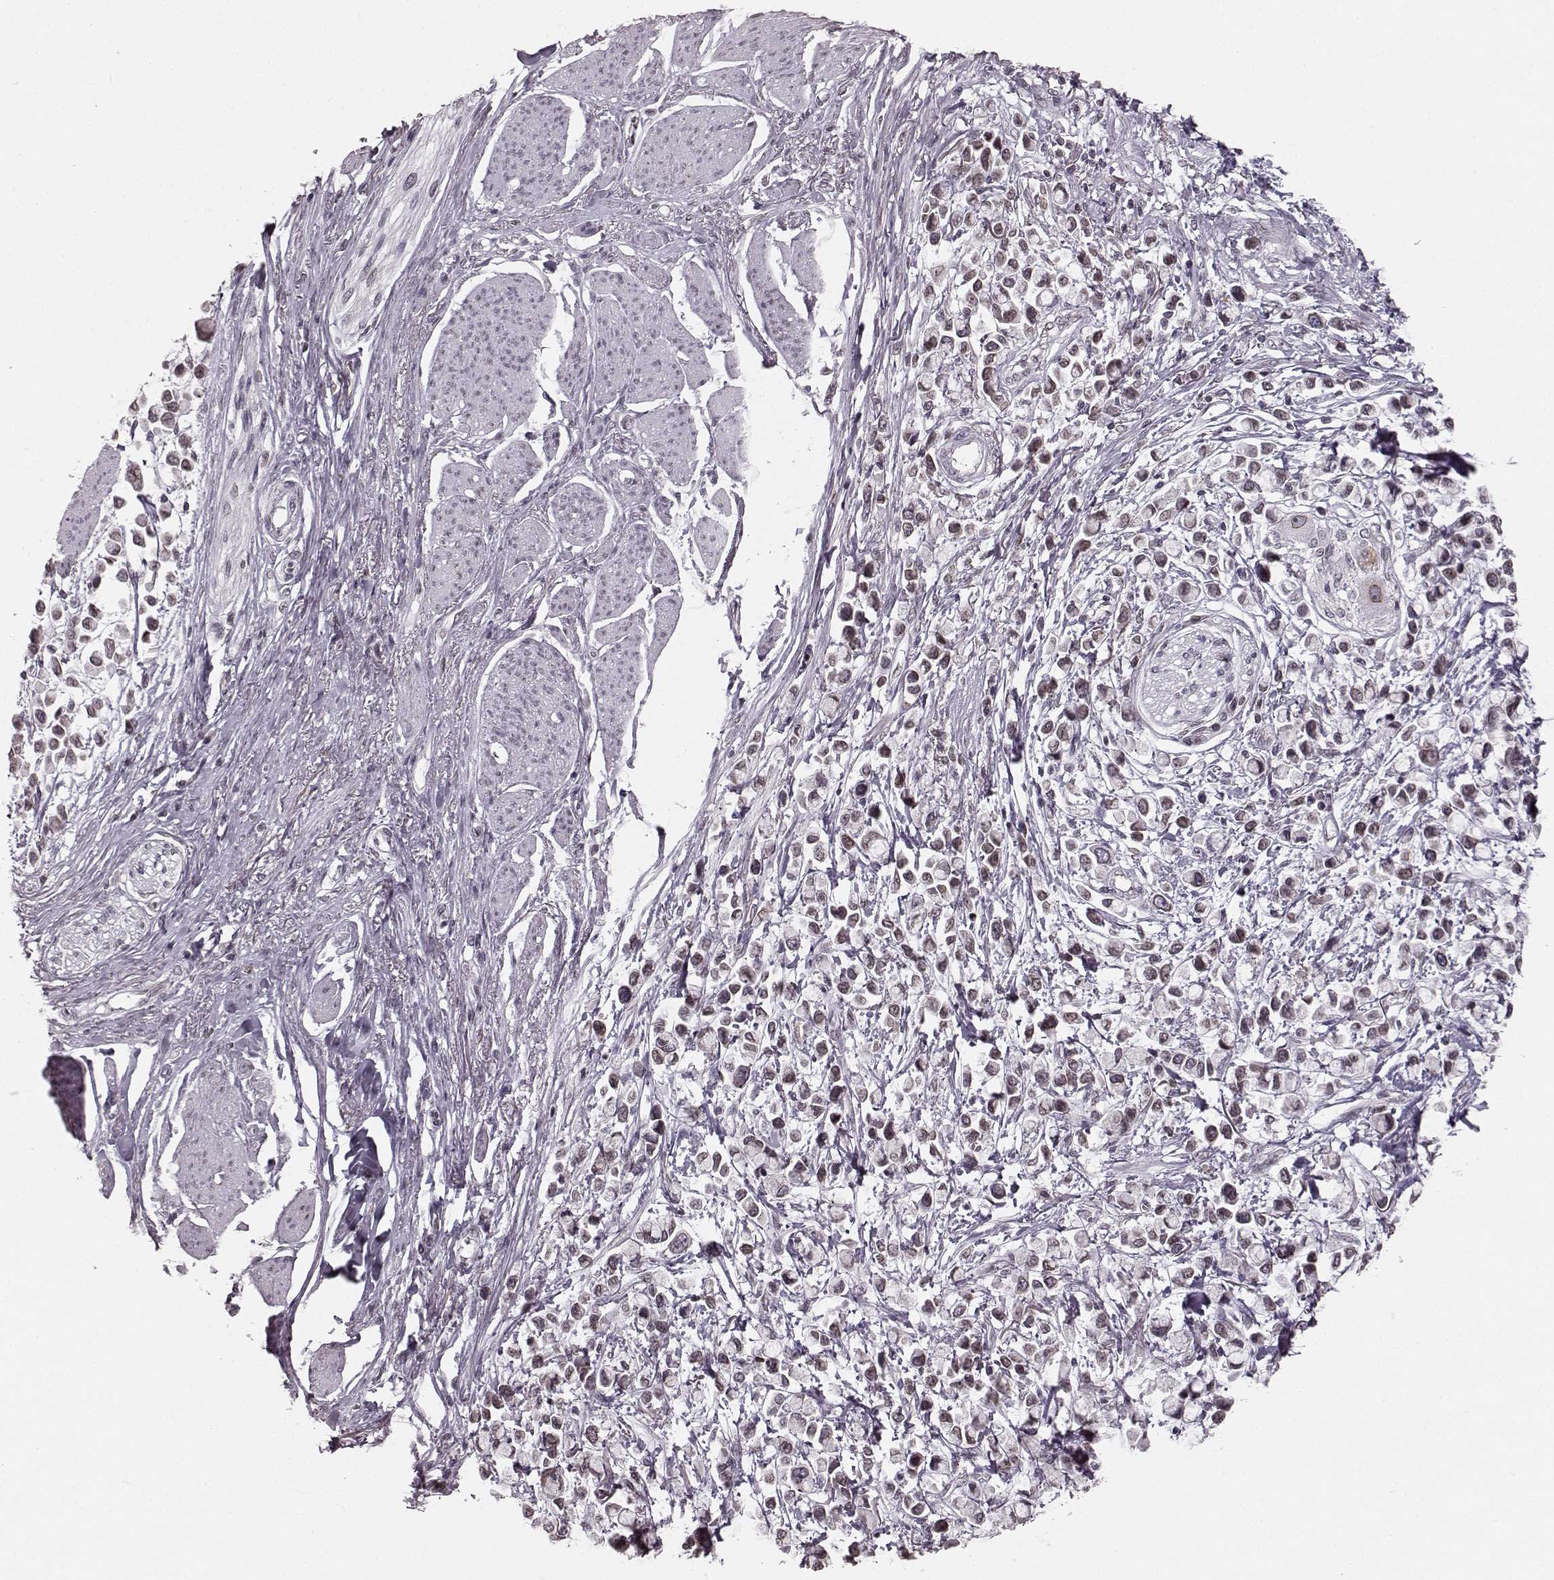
{"staining": {"intensity": "moderate", "quantity": "25%-75%", "location": "cytoplasmic/membranous,nuclear"}, "tissue": "stomach cancer", "cell_type": "Tumor cells", "image_type": "cancer", "snomed": [{"axis": "morphology", "description": "Adenocarcinoma, NOS"}, {"axis": "topography", "description": "Stomach"}], "caption": "This micrograph exhibits immunohistochemistry (IHC) staining of human stomach cancer (adenocarcinoma), with medium moderate cytoplasmic/membranous and nuclear positivity in about 25%-75% of tumor cells.", "gene": "DCAF12", "patient": {"sex": "female", "age": 81}}